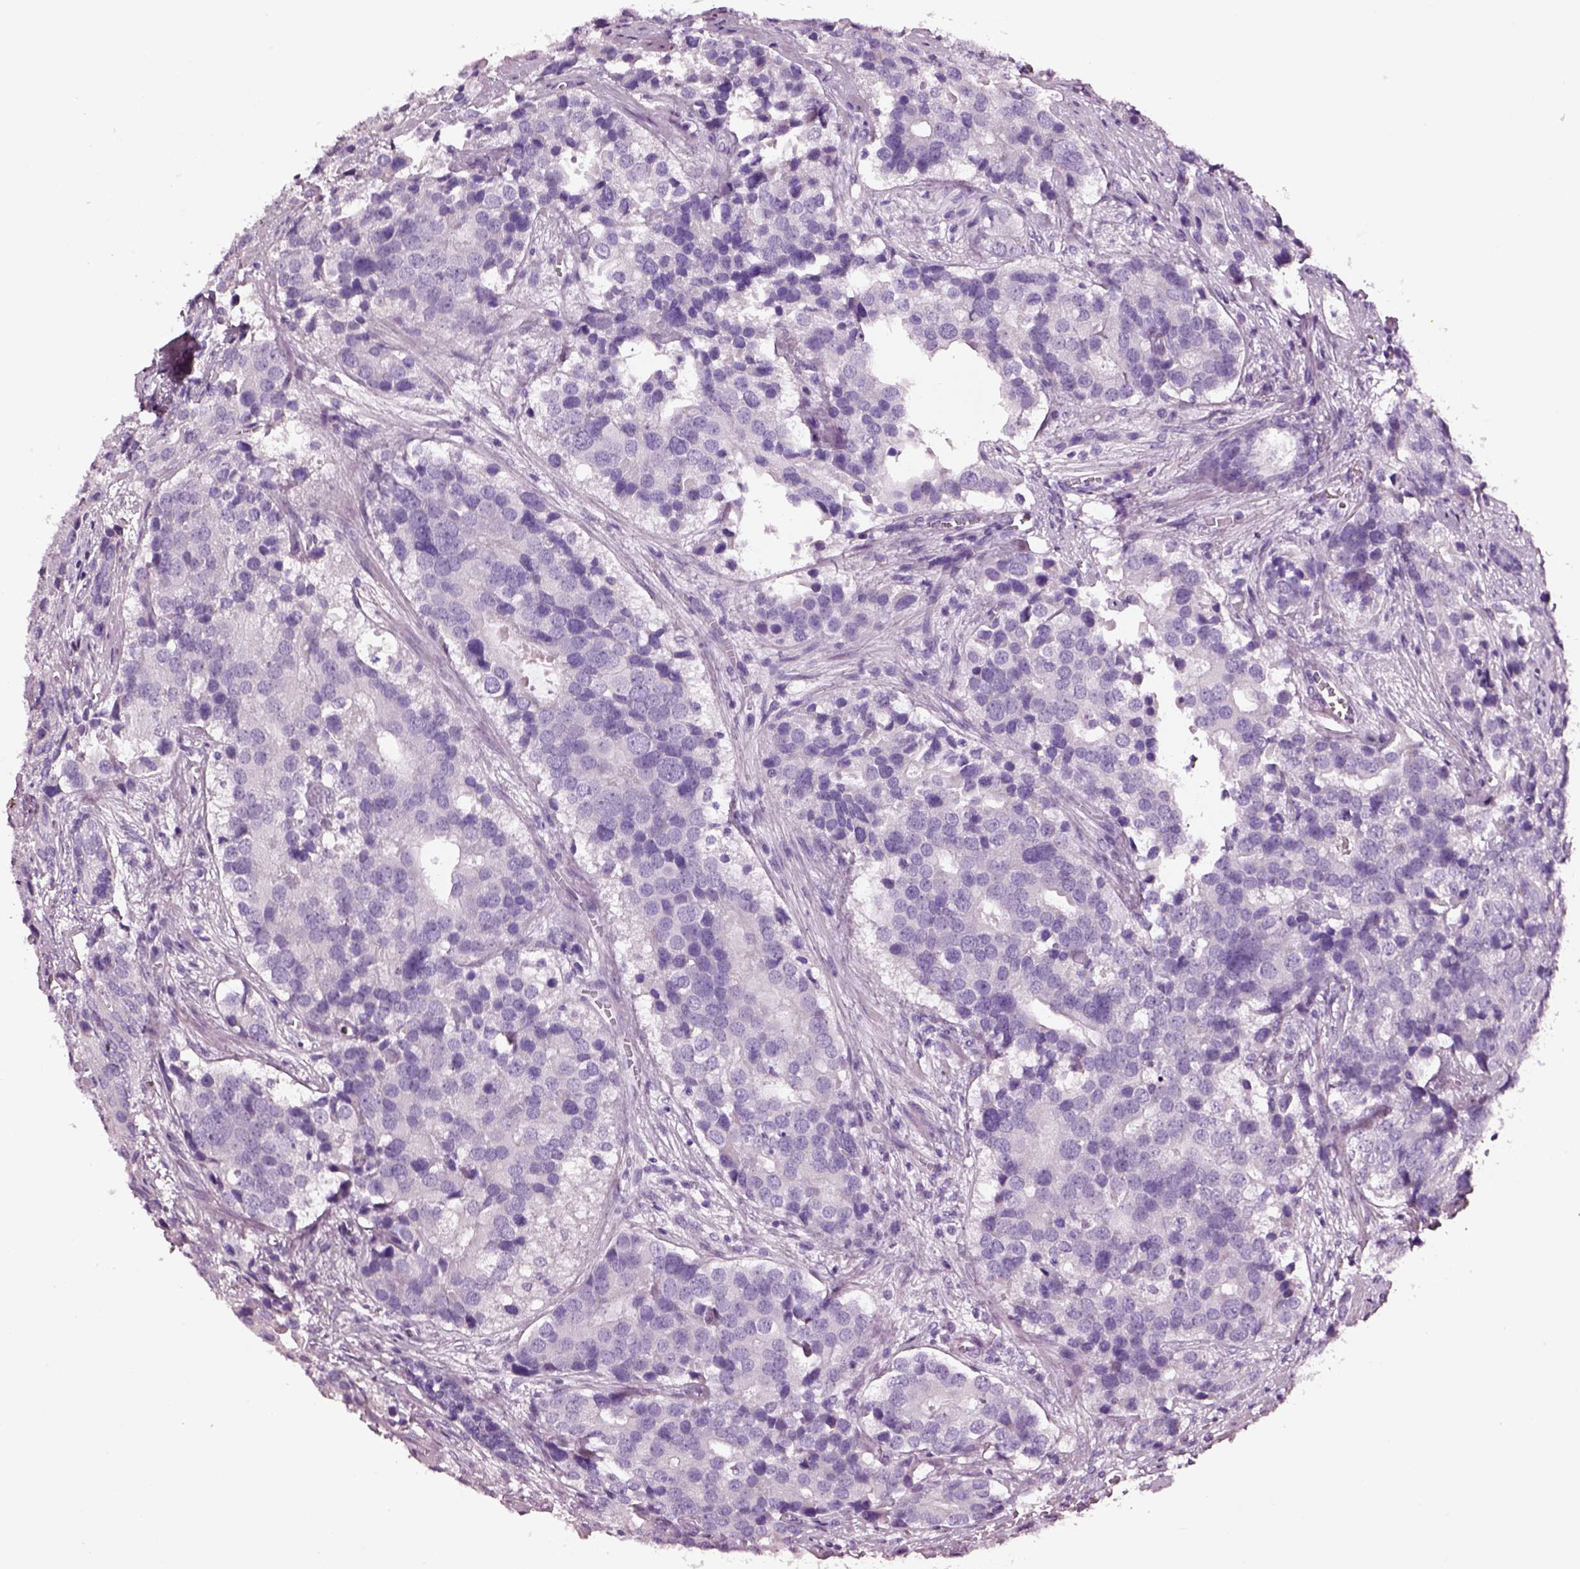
{"staining": {"intensity": "negative", "quantity": "none", "location": "none"}, "tissue": "prostate cancer", "cell_type": "Tumor cells", "image_type": "cancer", "snomed": [{"axis": "morphology", "description": "Adenocarcinoma, NOS"}, {"axis": "topography", "description": "Prostate and seminal vesicle, NOS"}], "caption": "DAB (3,3'-diaminobenzidine) immunohistochemical staining of prostate cancer (adenocarcinoma) demonstrates no significant positivity in tumor cells.", "gene": "DPEP1", "patient": {"sex": "male", "age": 63}}